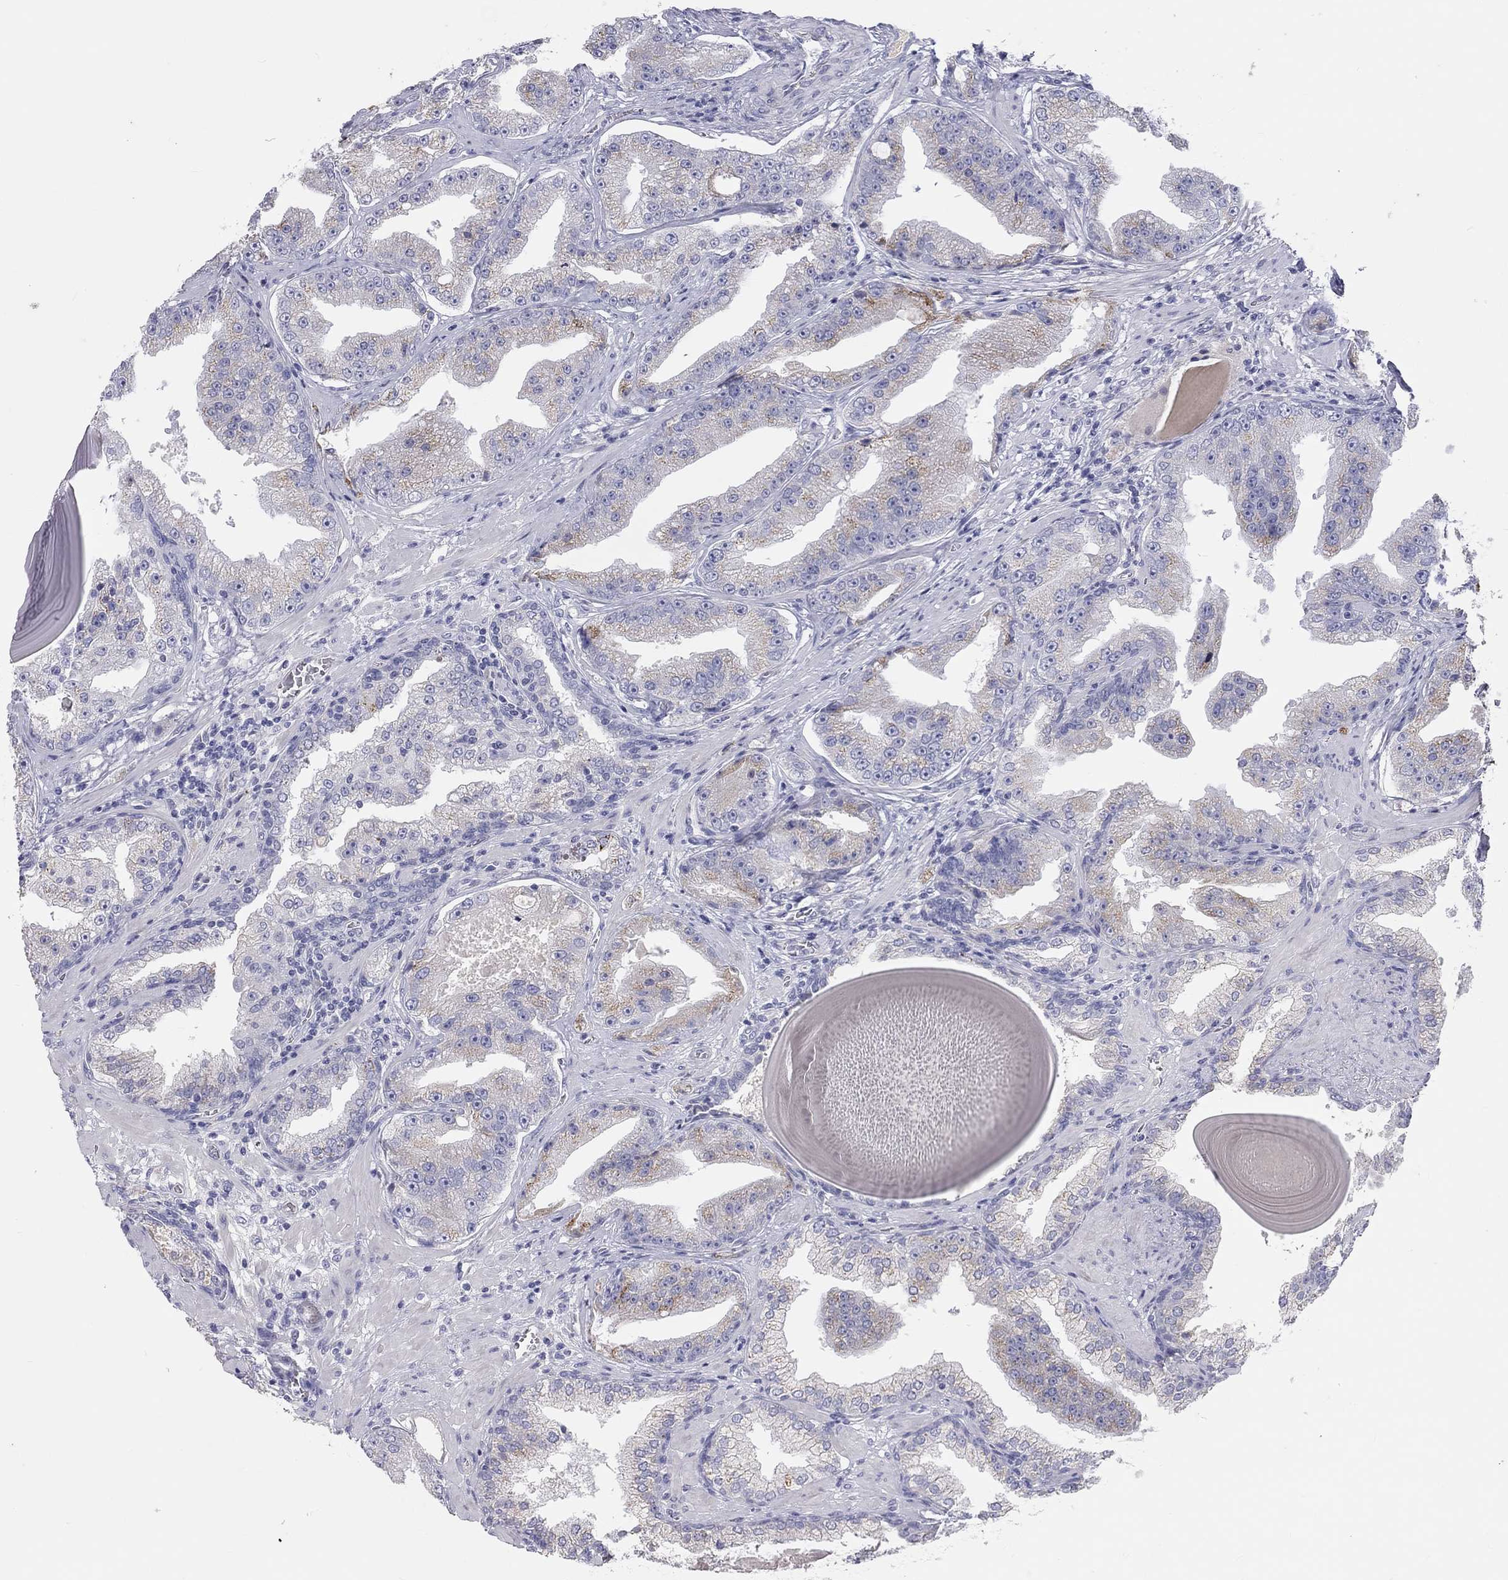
{"staining": {"intensity": "weak", "quantity": "<25%", "location": "cytoplasmic/membranous"}, "tissue": "prostate cancer", "cell_type": "Tumor cells", "image_type": "cancer", "snomed": [{"axis": "morphology", "description": "Adenocarcinoma, Low grade"}, {"axis": "topography", "description": "Prostate"}], "caption": "Immunohistochemistry (IHC) micrograph of prostate low-grade adenocarcinoma stained for a protein (brown), which displays no staining in tumor cells.", "gene": "ST7L", "patient": {"sex": "male", "age": 62}}